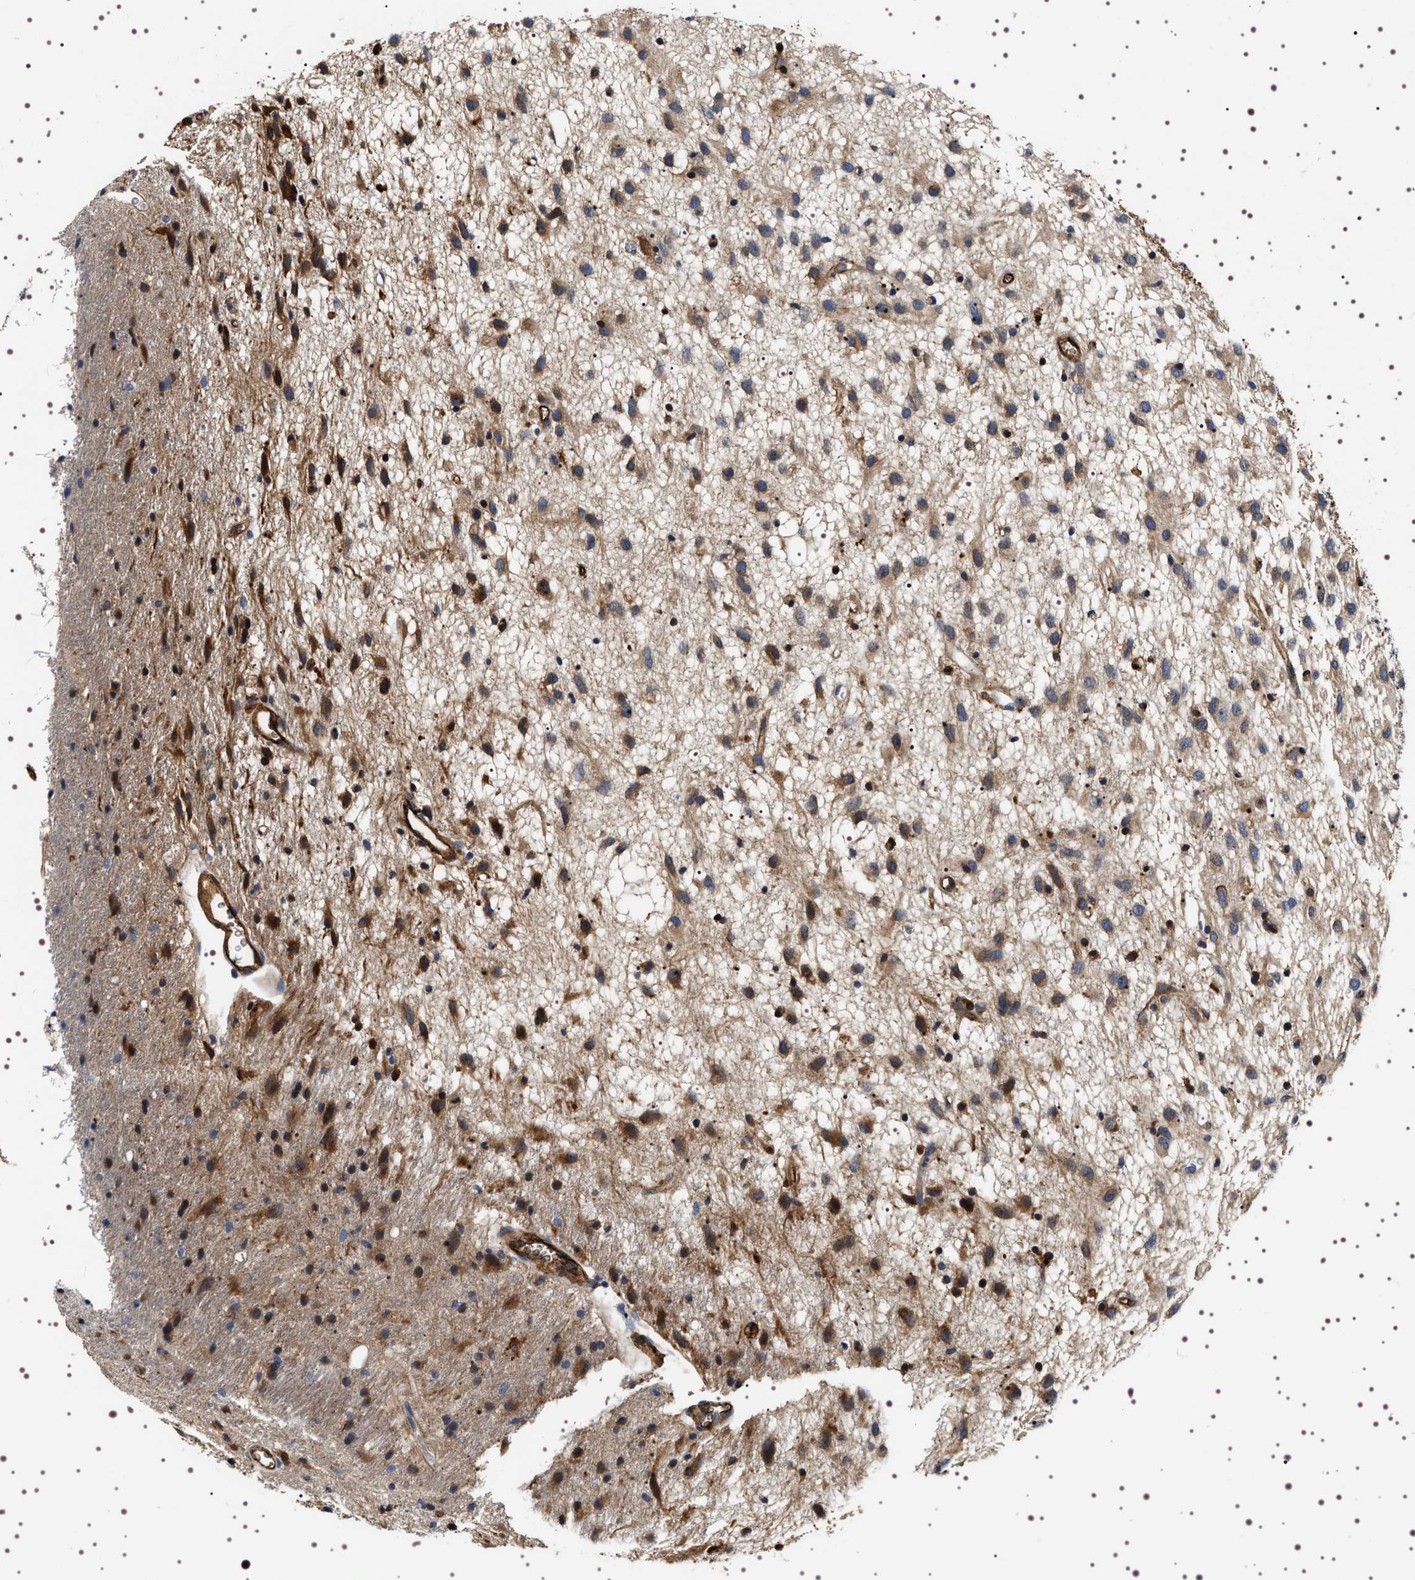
{"staining": {"intensity": "moderate", "quantity": ">75%", "location": "cytoplasmic/membranous"}, "tissue": "glioma", "cell_type": "Tumor cells", "image_type": "cancer", "snomed": [{"axis": "morphology", "description": "Glioma, malignant, Low grade"}, {"axis": "topography", "description": "Brain"}], "caption": "Glioma tissue displays moderate cytoplasmic/membranous expression in about >75% of tumor cells (DAB IHC, brown staining for protein, blue staining for nuclei).", "gene": "ALPL", "patient": {"sex": "male", "age": 77}}